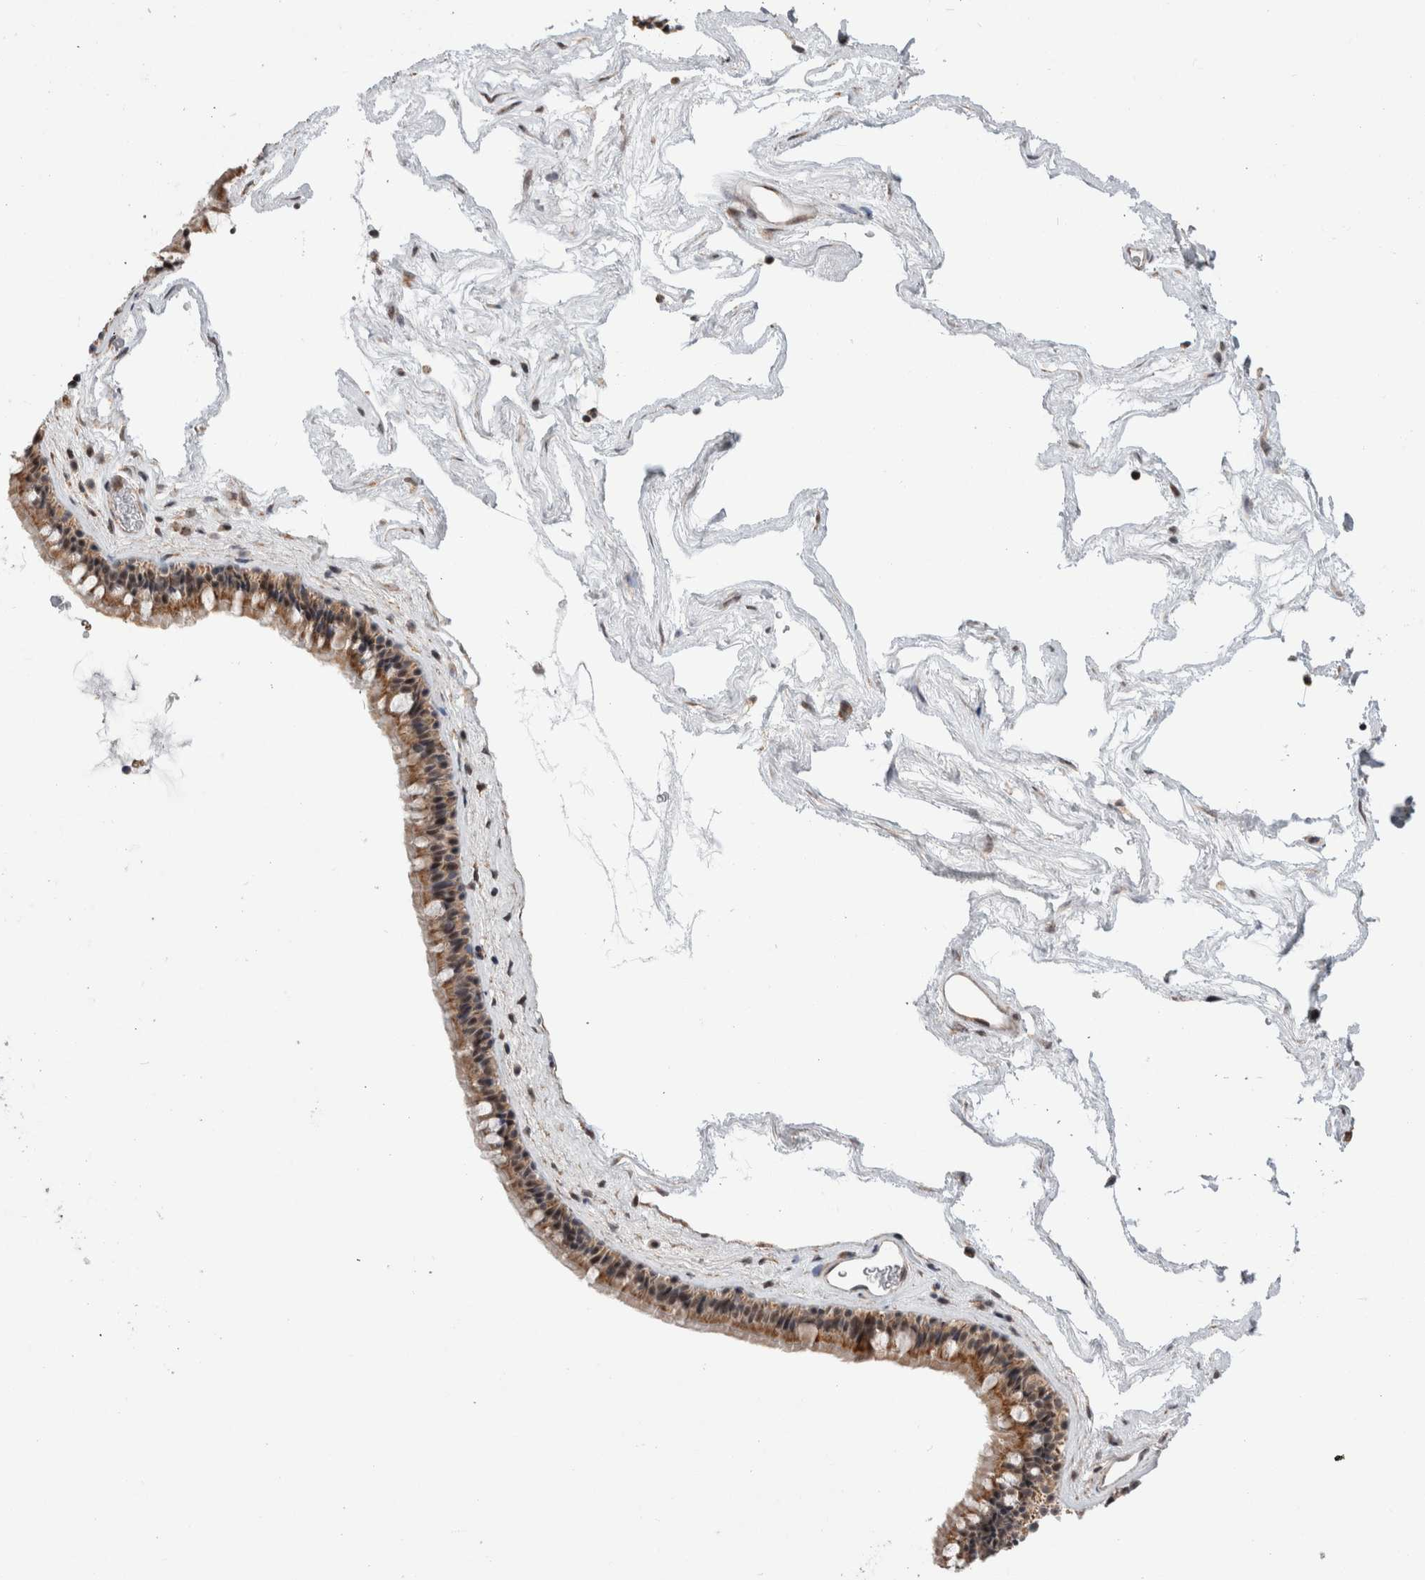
{"staining": {"intensity": "moderate", "quantity": ">75%", "location": "cytoplasmic/membranous"}, "tissue": "nasopharynx", "cell_type": "Respiratory epithelial cells", "image_type": "normal", "snomed": [{"axis": "morphology", "description": "Normal tissue, NOS"}, {"axis": "morphology", "description": "Inflammation, NOS"}, {"axis": "topography", "description": "Nasopharynx"}], "caption": "Immunohistochemical staining of normal human nasopharynx displays >75% levels of moderate cytoplasmic/membranous protein positivity in approximately >75% of respiratory epithelial cells. The staining is performed using DAB brown chromogen to label protein expression. The nuclei are counter-stained blue using hematoxylin.", "gene": "MRPL37", "patient": {"sex": "male", "age": 48}}